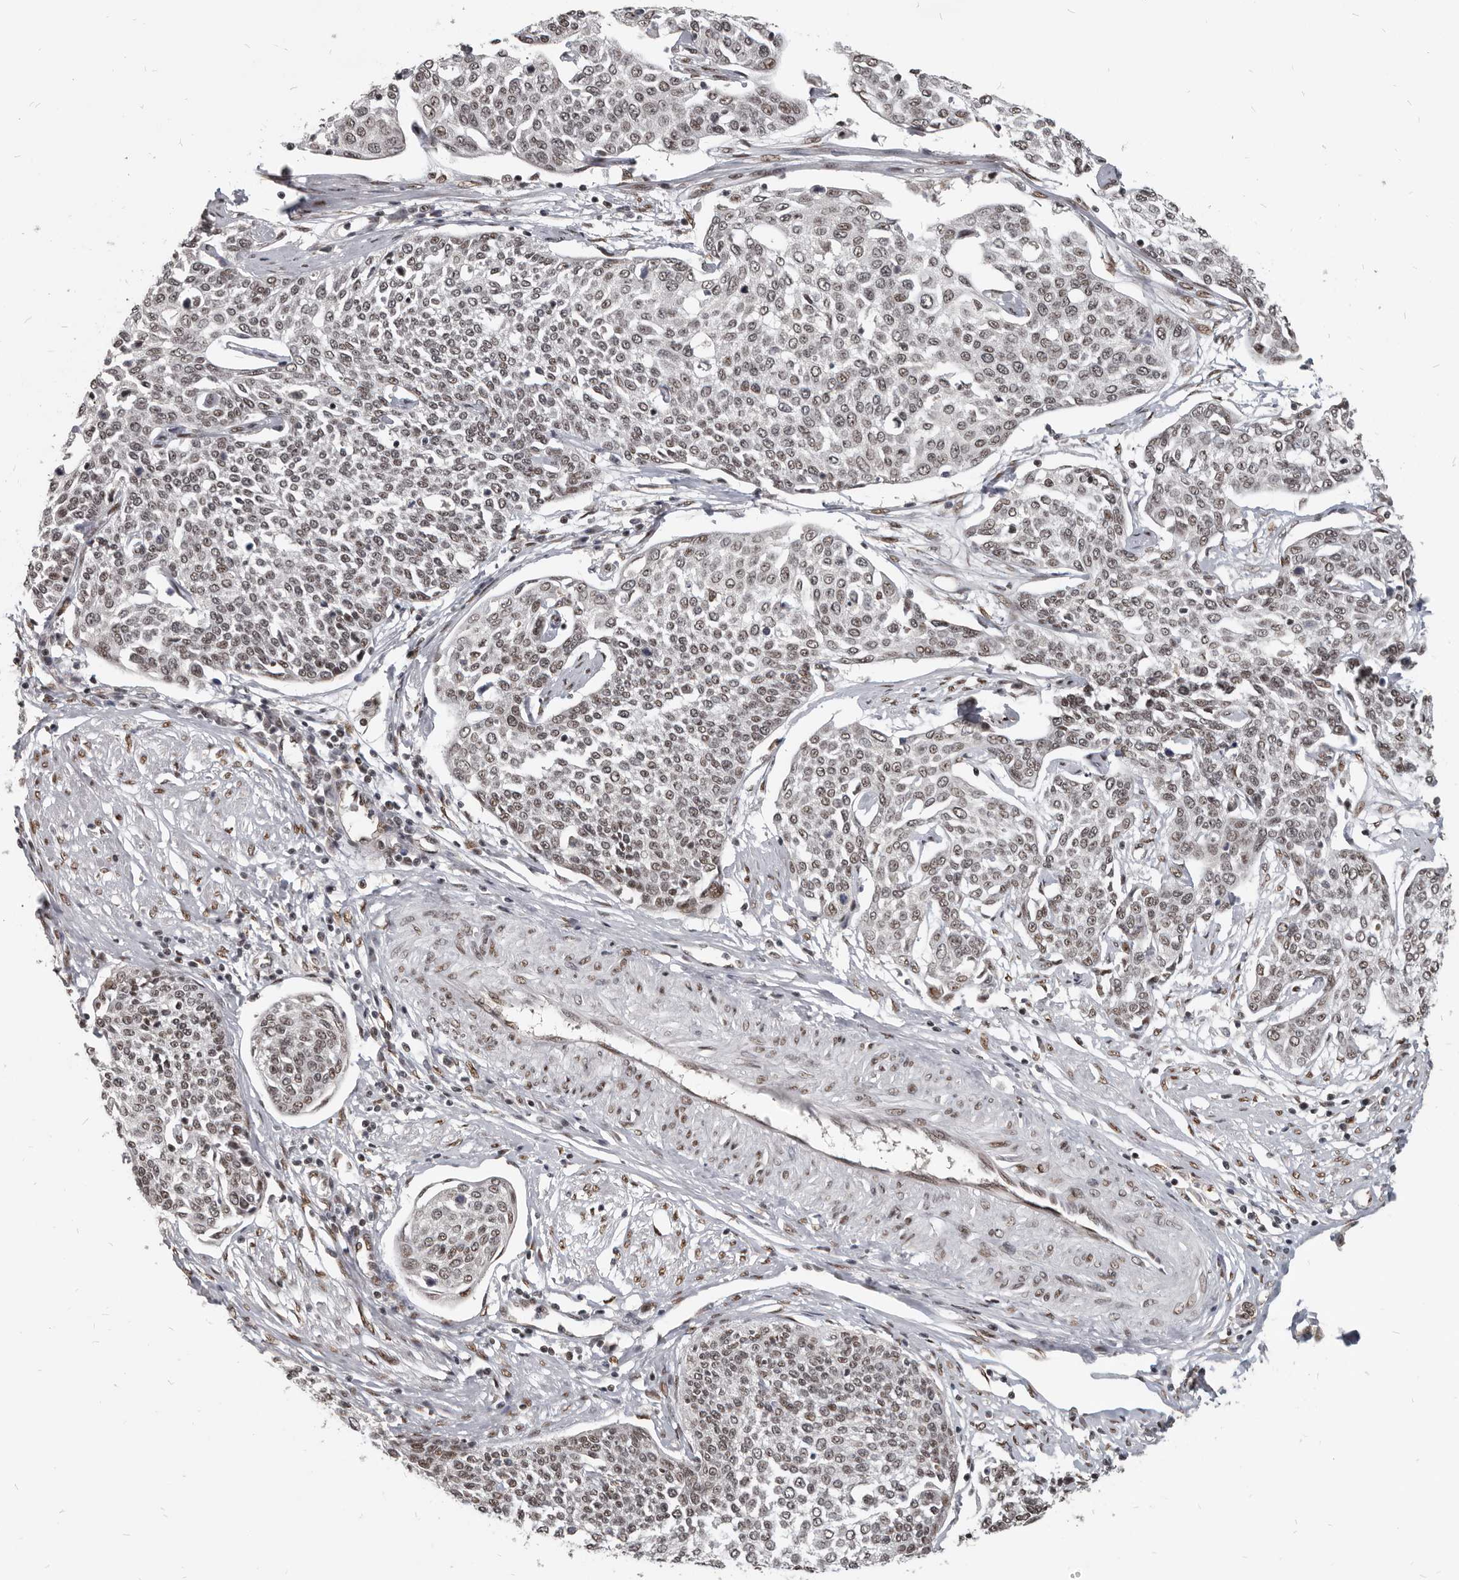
{"staining": {"intensity": "weak", "quantity": ">75%", "location": "nuclear"}, "tissue": "cervical cancer", "cell_type": "Tumor cells", "image_type": "cancer", "snomed": [{"axis": "morphology", "description": "Squamous cell carcinoma, NOS"}, {"axis": "topography", "description": "Cervix"}], "caption": "Cervical squamous cell carcinoma stained with DAB (3,3'-diaminobenzidine) immunohistochemistry demonstrates low levels of weak nuclear positivity in about >75% of tumor cells.", "gene": "ATF5", "patient": {"sex": "female", "age": 34}}